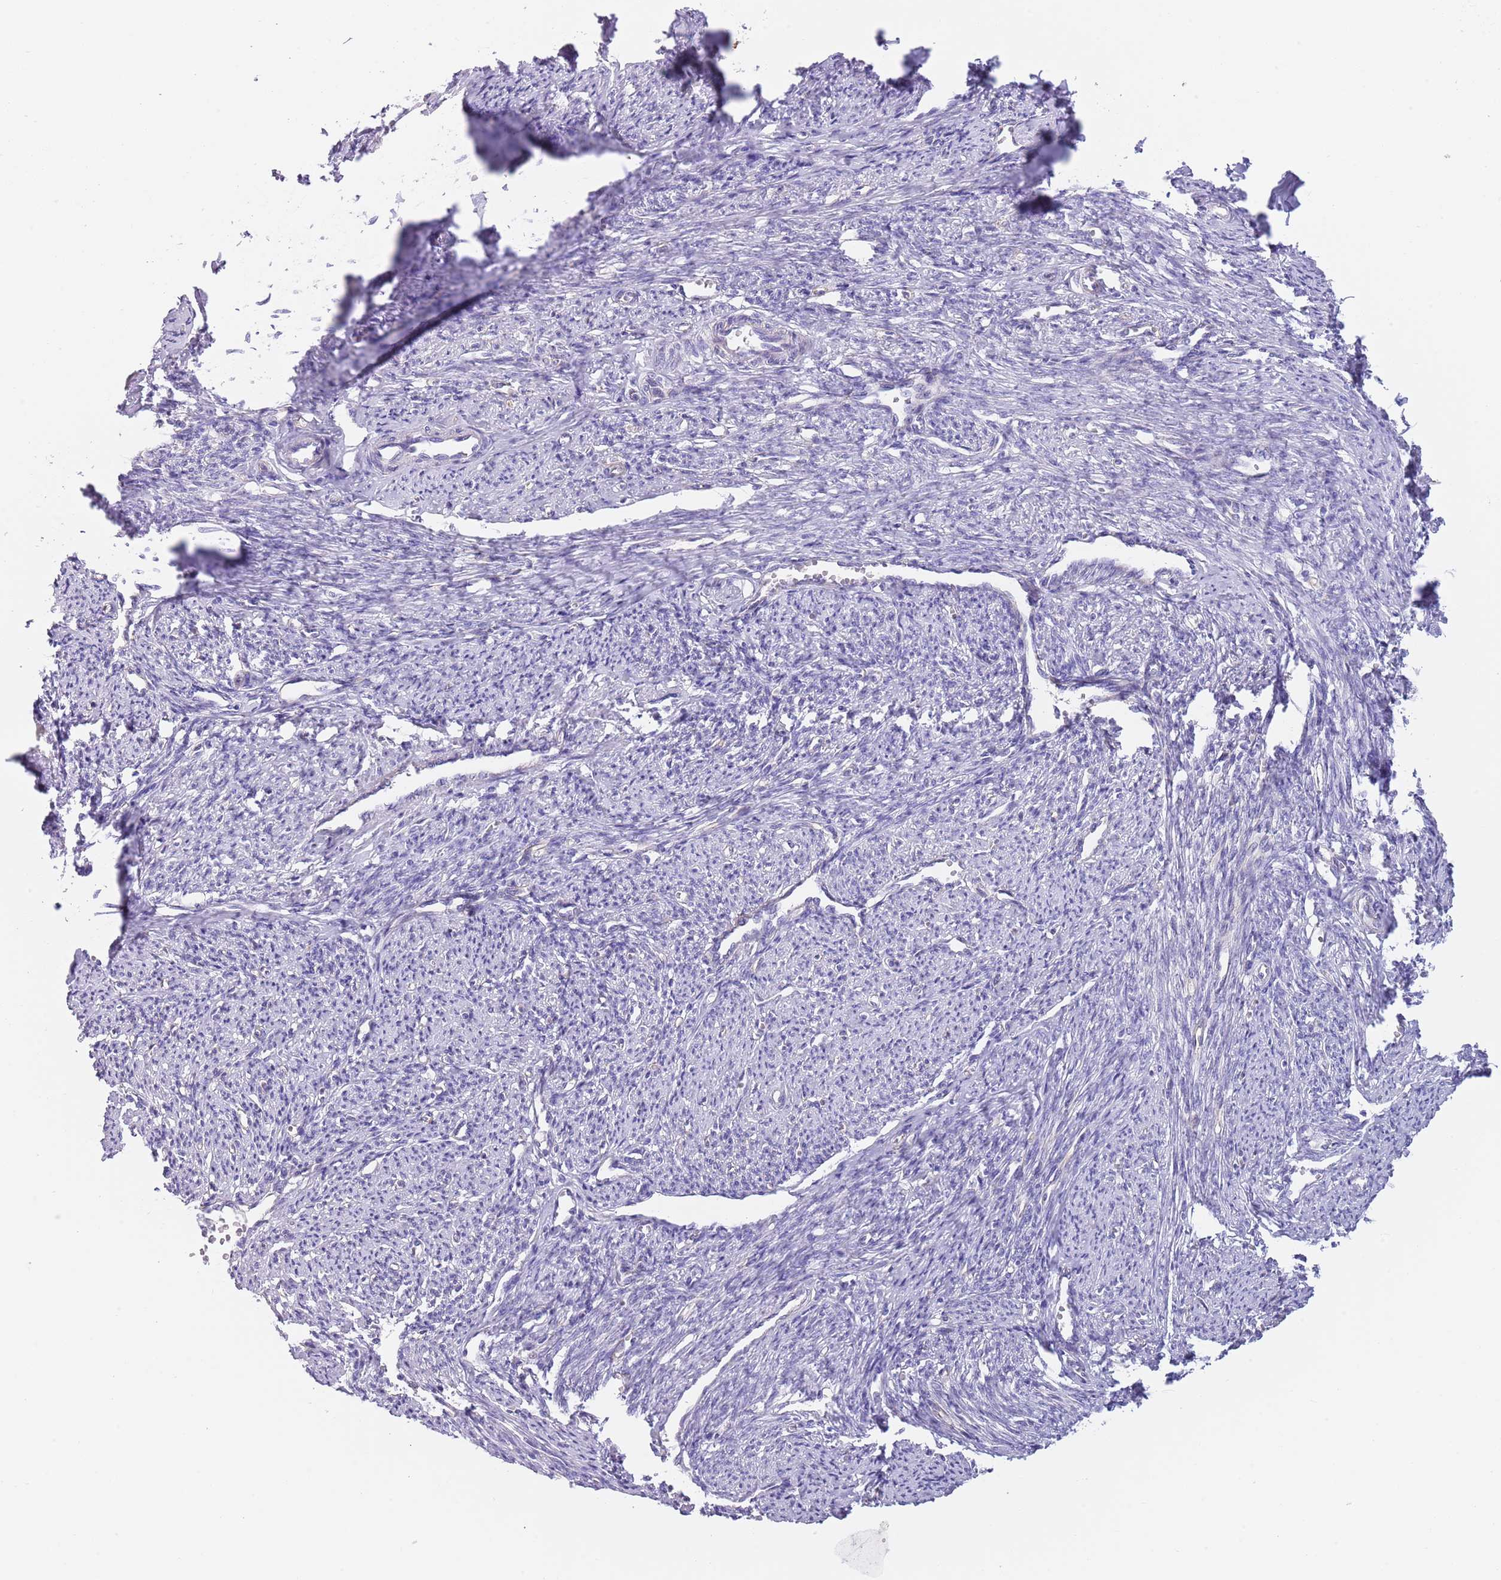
{"staining": {"intensity": "negative", "quantity": "none", "location": "none"}, "tissue": "smooth muscle", "cell_type": "Smooth muscle cells", "image_type": "normal", "snomed": [{"axis": "morphology", "description": "Normal tissue, NOS"}, {"axis": "topography", "description": "Smooth muscle"}, {"axis": "topography", "description": "Uterus"}], "caption": "This is an immunohistochemistry image of normal smooth muscle. There is no staining in smooth muscle cells.", "gene": "TSGA13", "patient": {"sex": "female", "age": 59}}